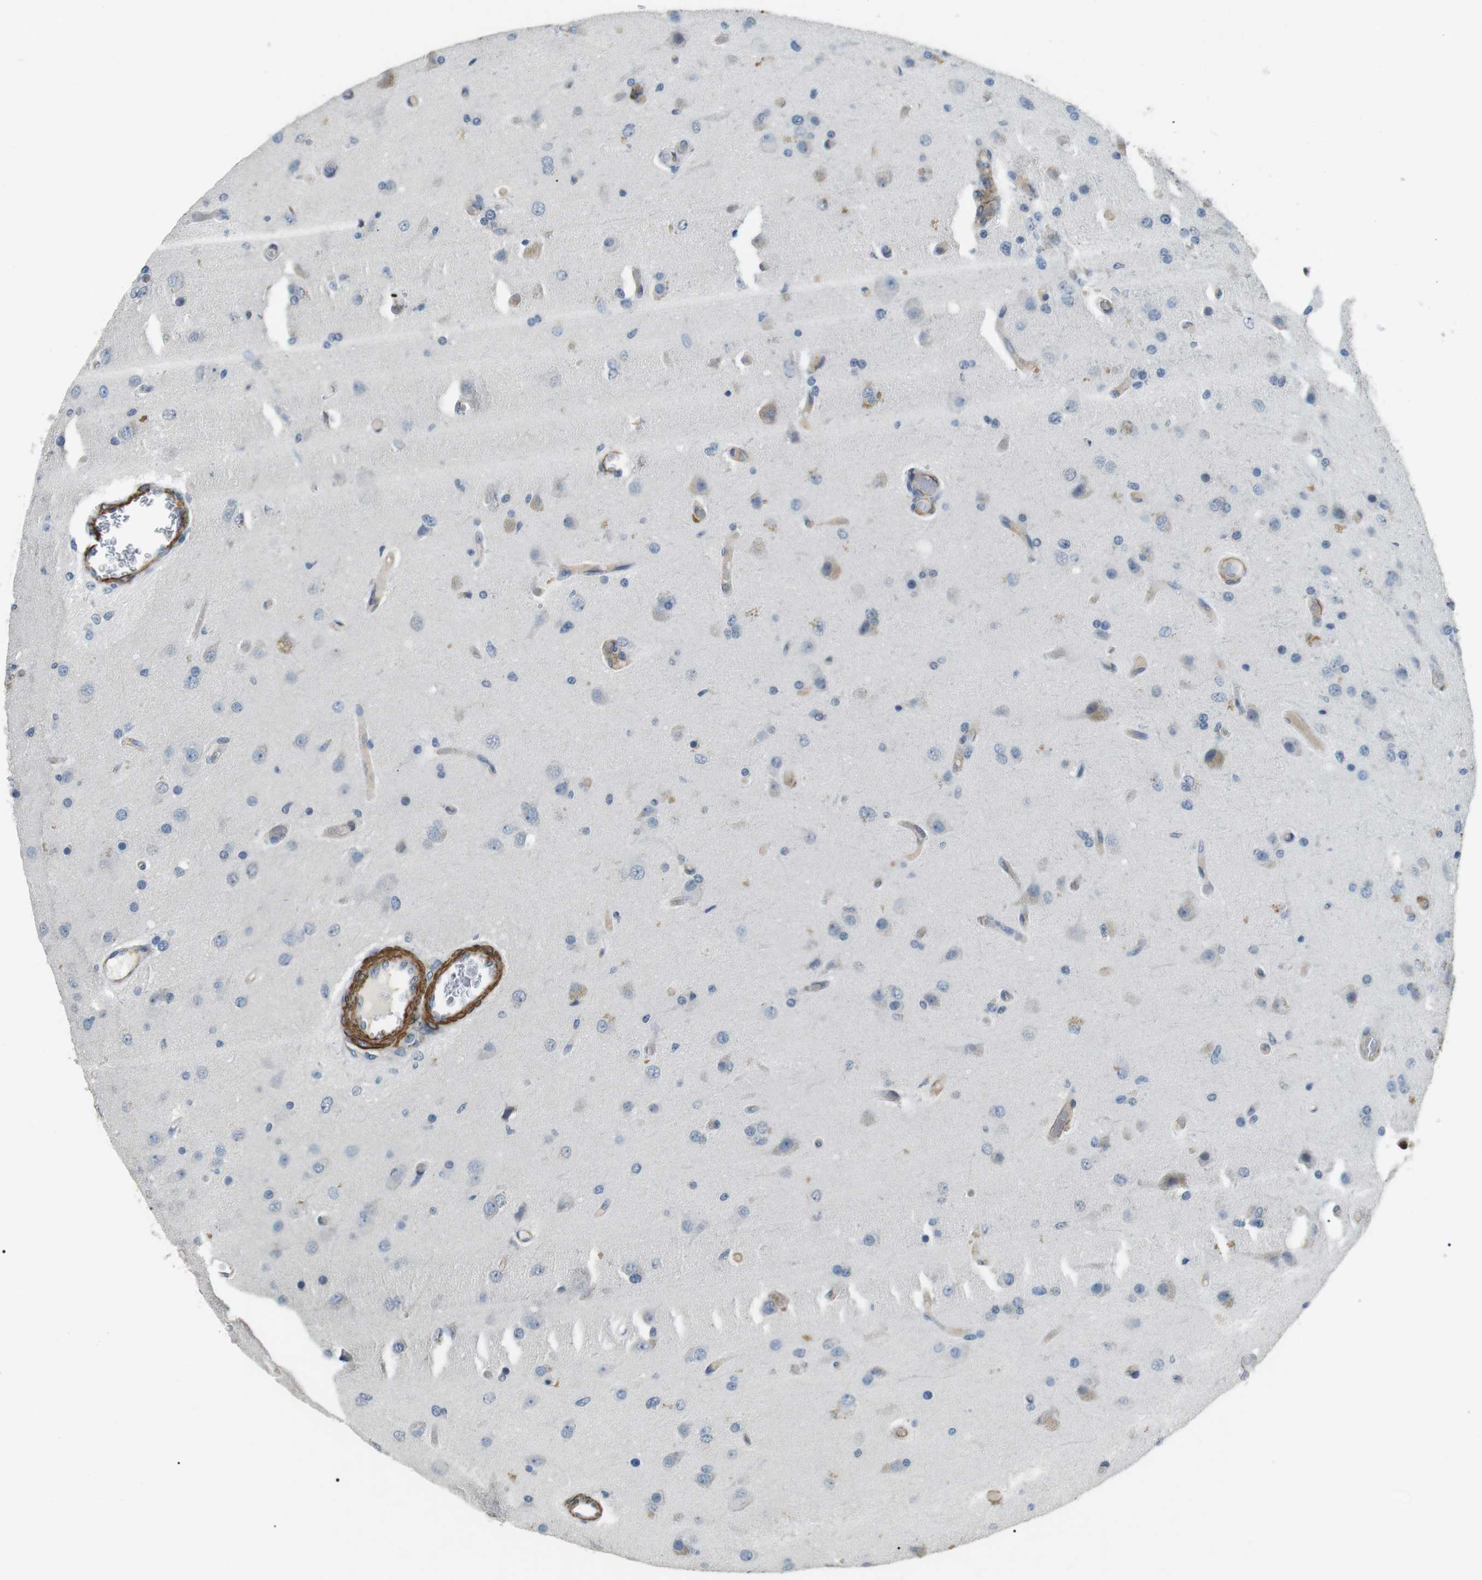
{"staining": {"intensity": "weak", "quantity": "<25%", "location": "cytoplasmic/membranous"}, "tissue": "glioma", "cell_type": "Tumor cells", "image_type": "cancer", "snomed": [{"axis": "morphology", "description": "Normal tissue, NOS"}, {"axis": "morphology", "description": "Glioma, malignant, High grade"}, {"axis": "topography", "description": "Cerebral cortex"}], "caption": "The immunohistochemistry (IHC) histopathology image has no significant expression in tumor cells of malignant glioma (high-grade) tissue.", "gene": "GZMM", "patient": {"sex": "male", "age": 77}}